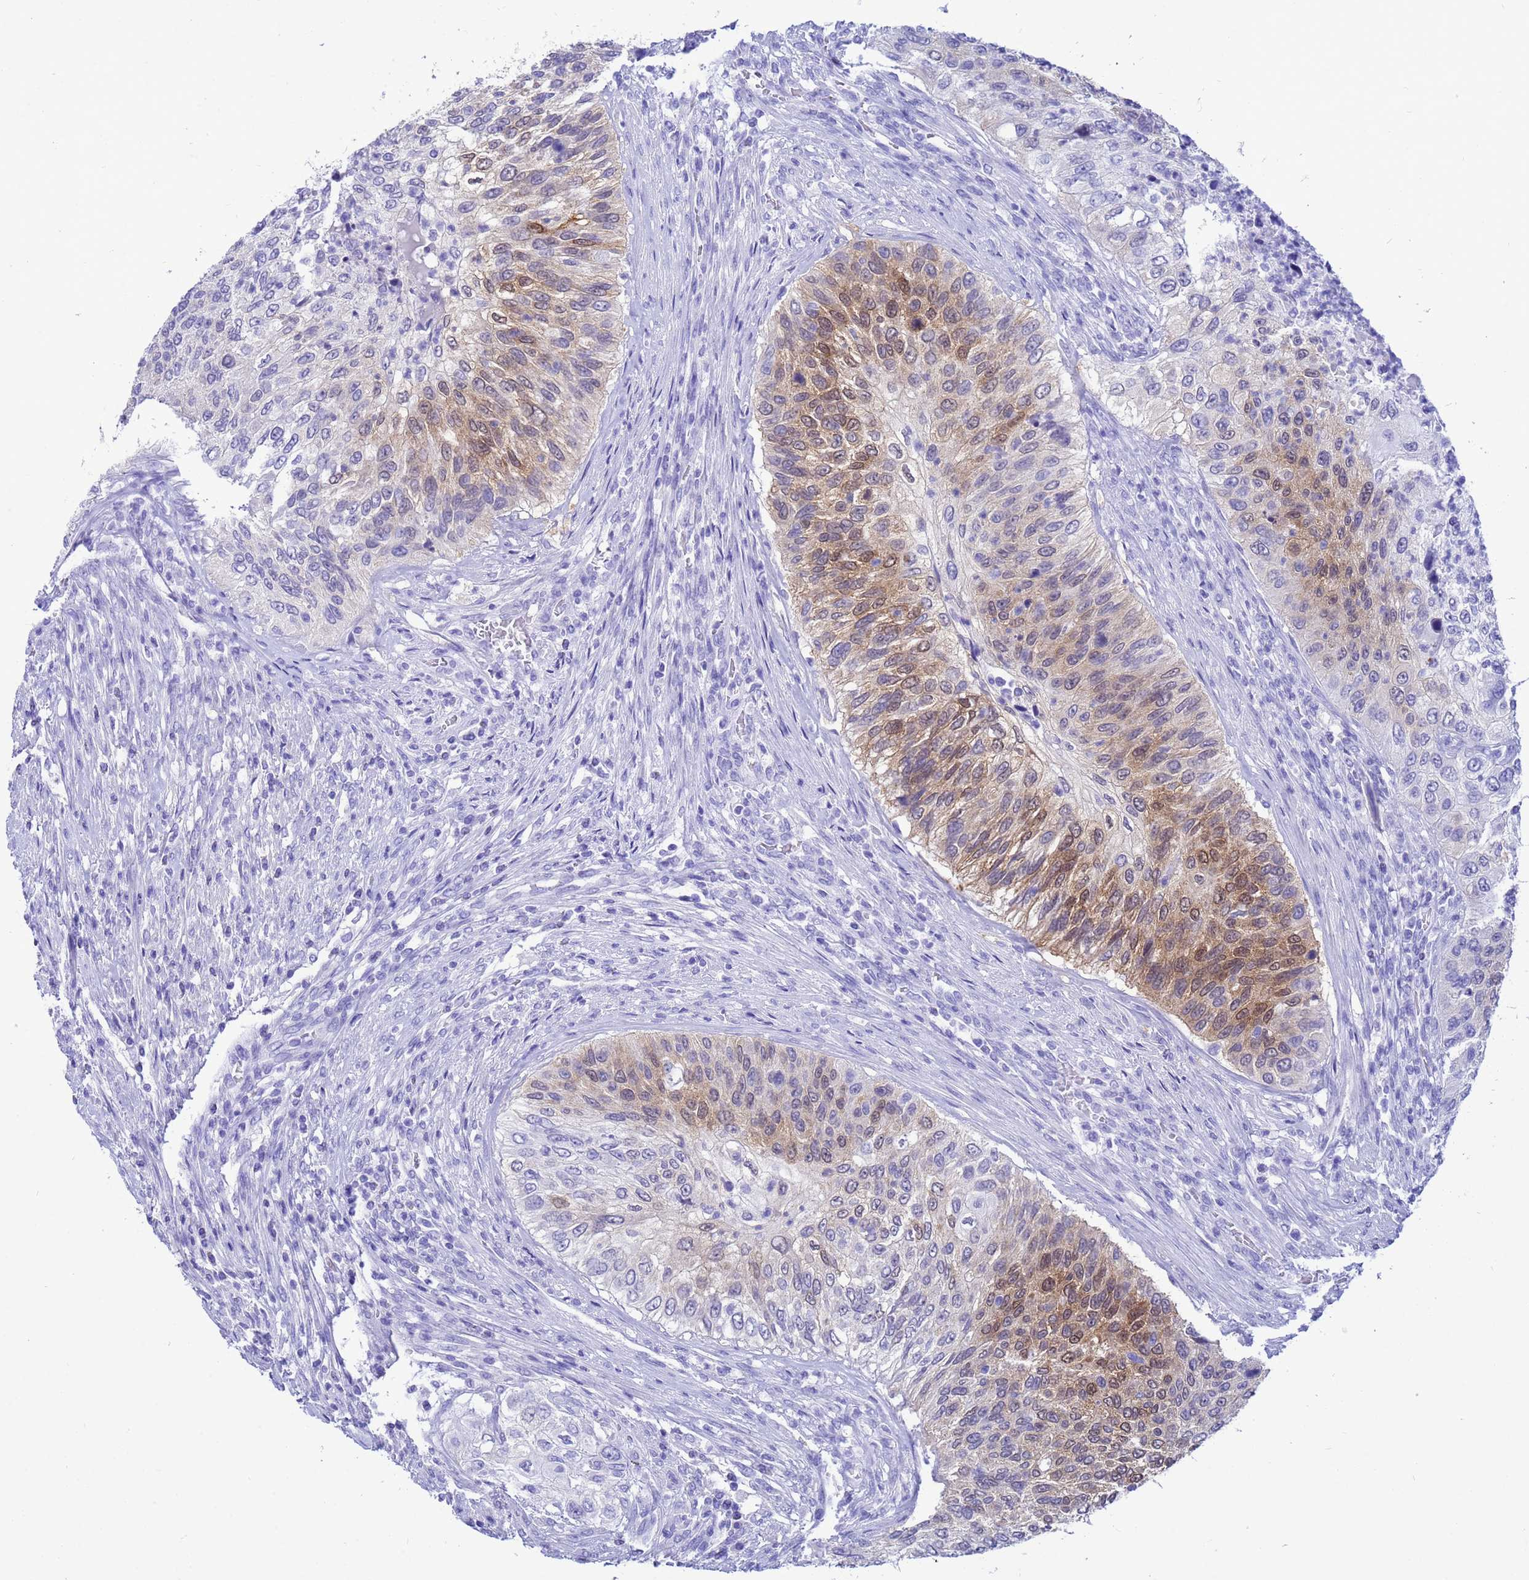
{"staining": {"intensity": "moderate", "quantity": "<25%", "location": "cytoplasmic/membranous,nuclear"}, "tissue": "urothelial cancer", "cell_type": "Tumor cells", "image_type": "cancer", "snomed": [{"axis": "morphology", "description": "Urothelial carcinoma, High grade"}, {"axis": "topography", "description": "Urinary bladder"}], "caption": "High-grade urothelial carcinoma stained for a protein displays moderate cytoplasmic/membranous and nuclear positivity in tumor cells.", "gene": "AKR1C2", "patient": {"sex": "female", "age": 60}}